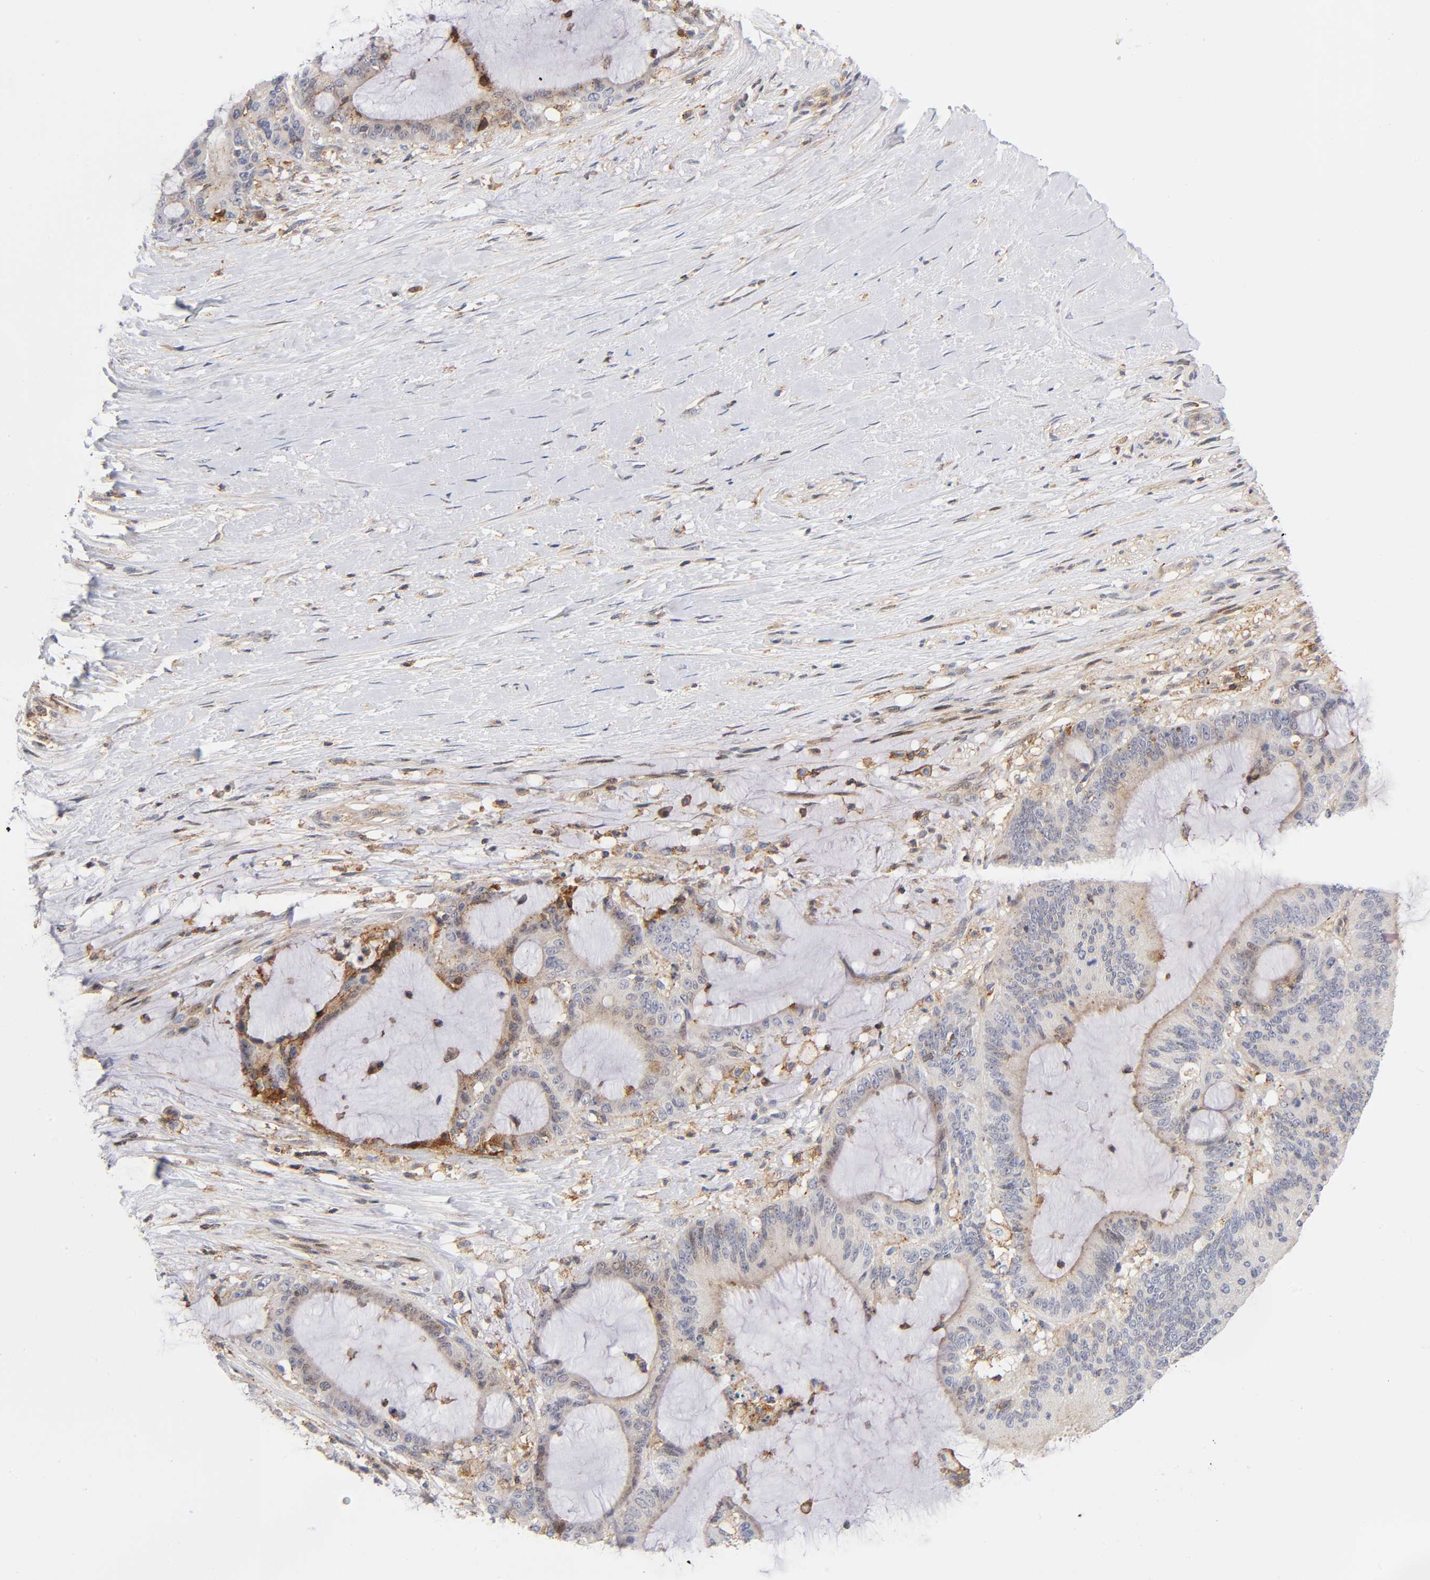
{"staining": {"intensity": "weak", "quantity": "25%-75%", "location": "cytoplasmic/membranous"}, "tissue": "liver cancer", "cell_type": "Tumor cells", "image_type": "cancer", "snomed": [{"axis": "morphology", "description": "Cholangiocarcinoma"}, {"axis": "topography", "description": "Liver"}], "caption": "A high-resolution image shows IHC staining of liver cholangiocarcinoma, which demonstrates weak cytoplasmic/membranous positivity in approximately 25%-75% of tumor cells.", "gene": "ANXA7", "patient": {"sex": "female", "age": 73}}